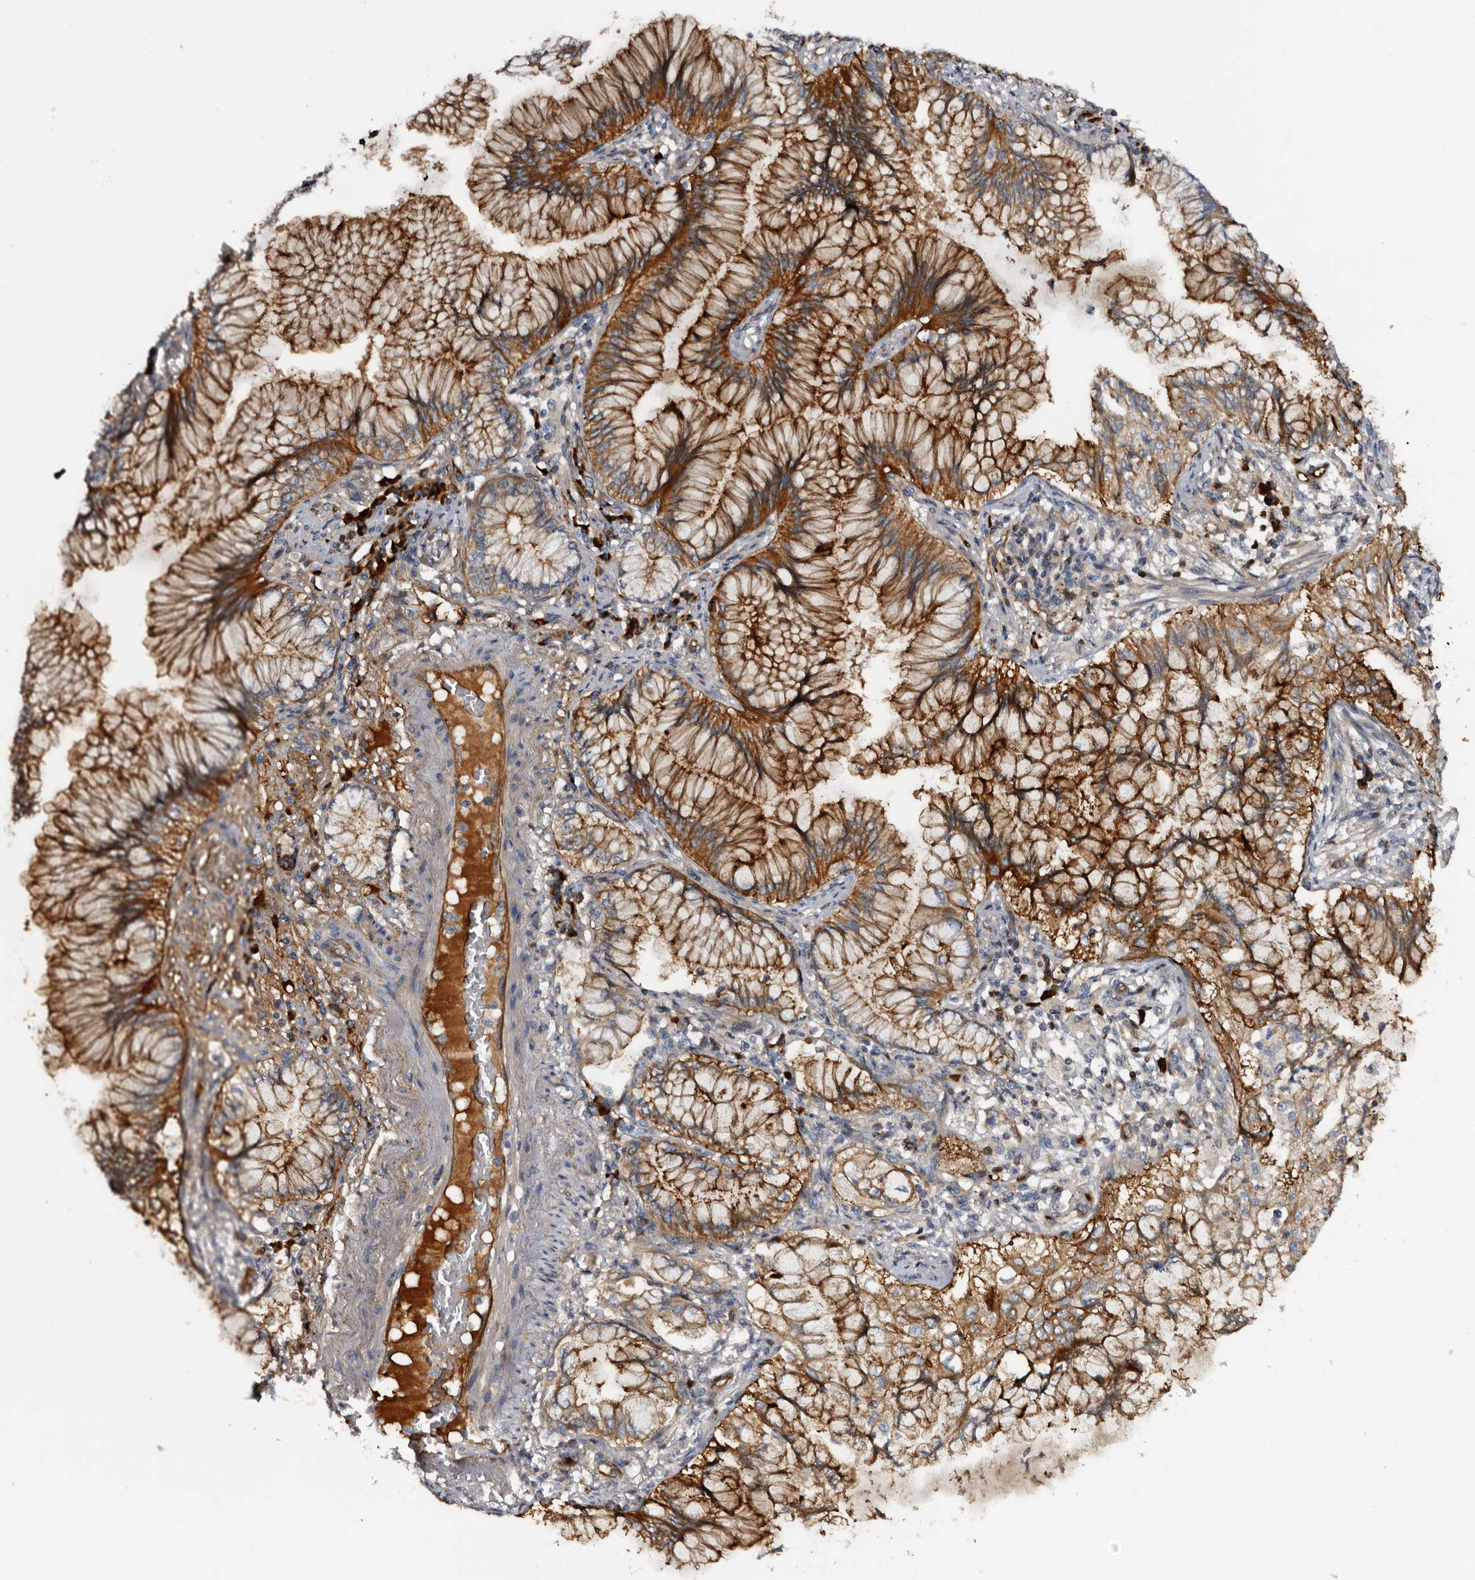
{"staining": {"intensity": "strong", "quantity": ">75%", "location": "cytoplasmic/membranous"}, "tissue": "lung cancer", "cell_type": "Tumor cells", "image_type": "cancer", "snomed": [{"axis": "morphology", "description": "Adenocarcinoma, NOS"}, {"axis": "topography", "description": "Lung"}], "caption": "A high amount of strong cytoplasmic/membranous staining is seen in about >75% of tumor cells in lung cancer (adenocarcinoma) tissue.", "gene": "TSPAN17", "patient": {"sex": "female", "age": 70}}